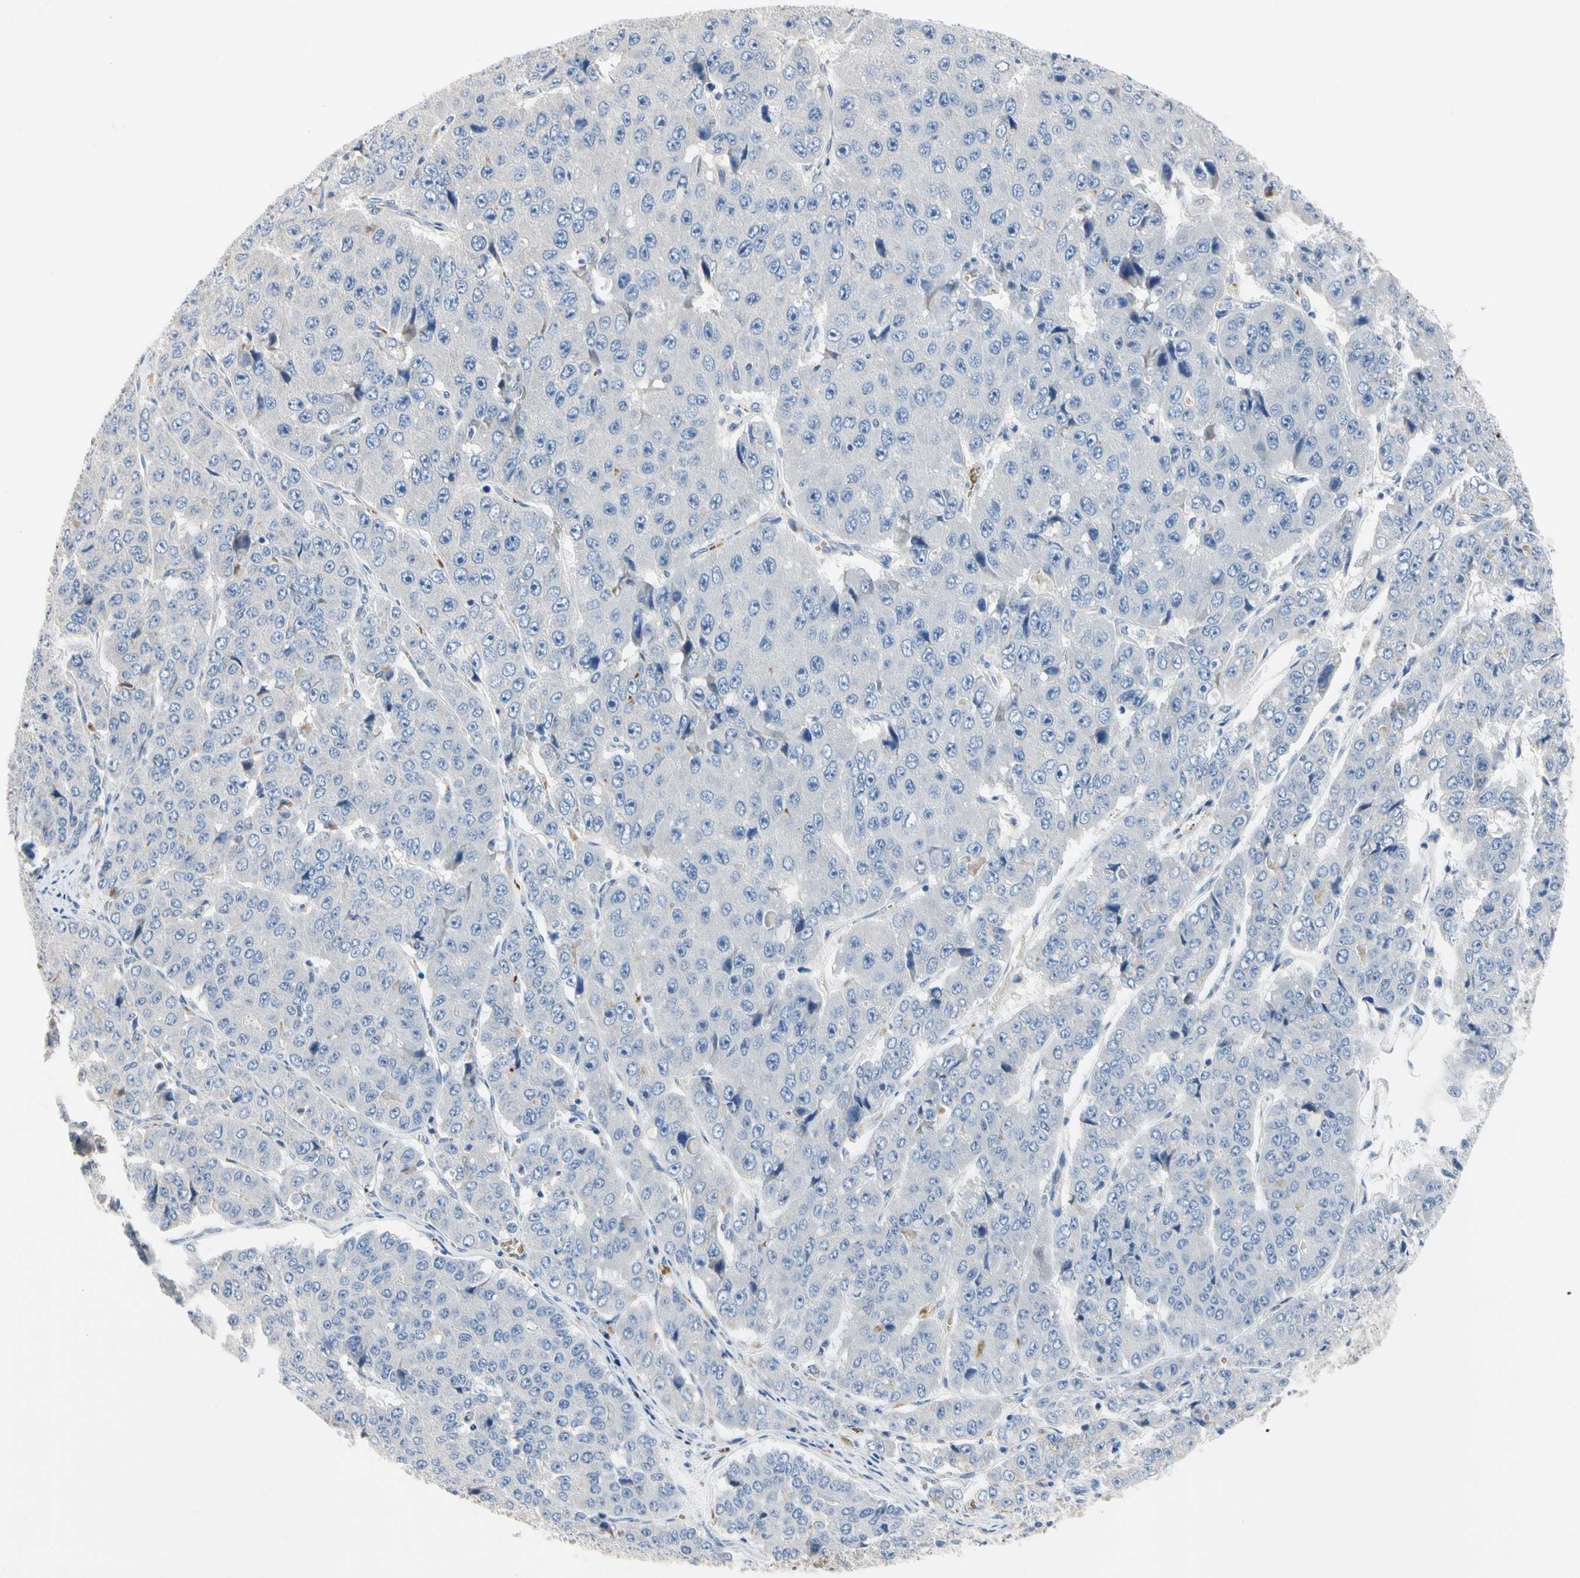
{"staining": {"intensity": "negative", "quantity": "none", "location": "none"}, "tissue": "pancreatic cancer", "cell_type": "Tumor cells", "image_type": "cancer", "snomed": [{"axis": "morphology", "description": "Adenocarcinoma, NOS"}, {"axis": "topography", "description": "Pancreas"}], "caption": "Immunohistochemistry image of human pancreatic cancer (adenocarcinoma) stained for a protein (brown), which demonstrates no positivity in tumor cells.", "gene": "RETSAT", "patient": {"sex": "male", "age": 50}}